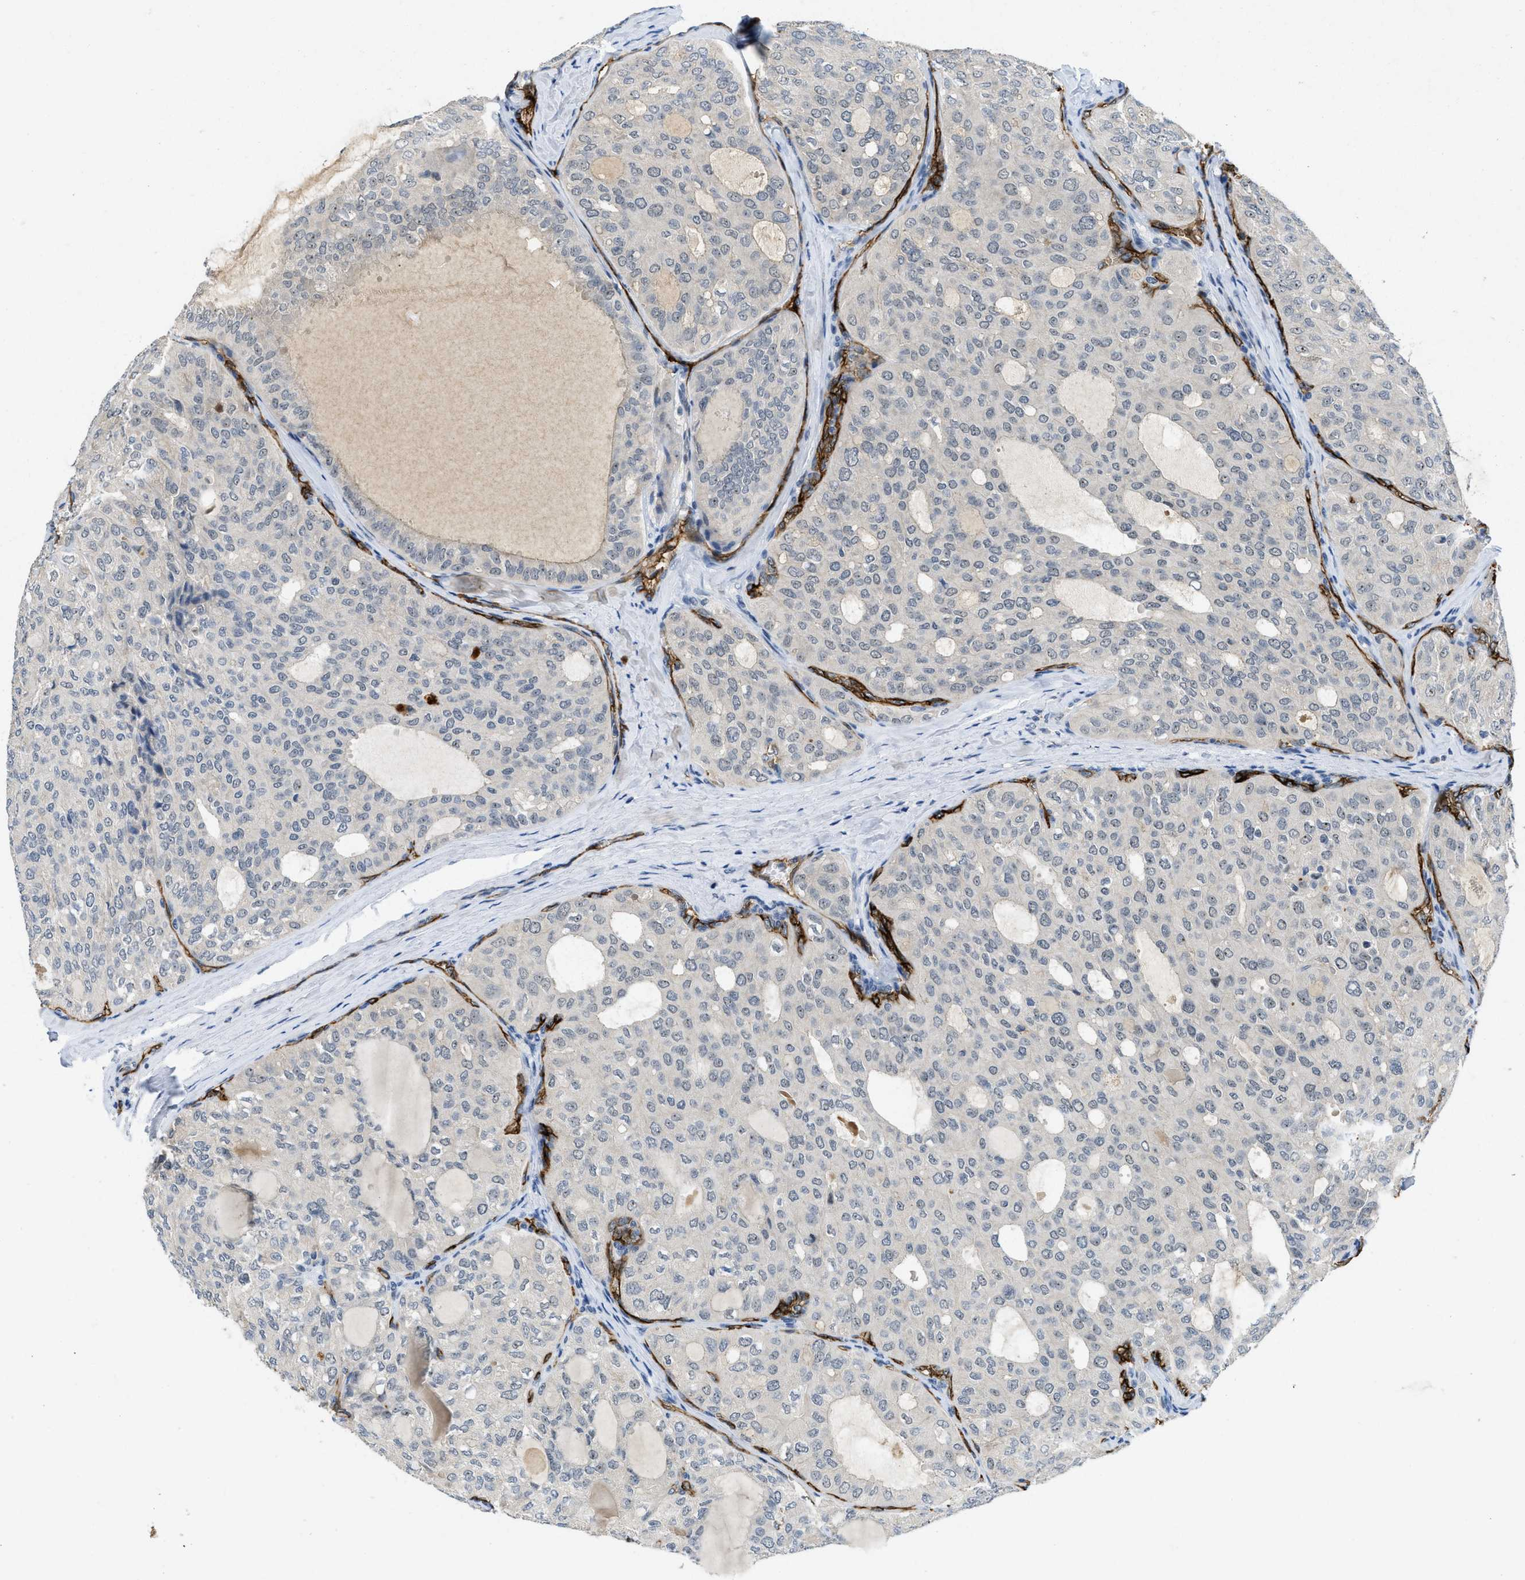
{"staining": {"intensity": "negative", "quantity": "none", "location": "none"}, "tissue": "thyroid cancer", "cell_type": "Tumor cells", "image_type": "cancer", "snomed": [{"axis": "morphology", "description": "Follicular adenoma carcinoma, NOS"}, {"axis": "topography", "description": "Thyroid gland"}], "caption": "An immunohistochemistry (IHC) photomicrograph of thyroid follicular adenoma carcinoma is shown. There is no staining in tumor cells of thyroid follicular adenoma carcinoma. (DAB (3,3'-diaminobenzidine) IHC with hematoxylin counter stain).", "gene": "SLCO2A1", "patient": {"sex": "male", "age": 75}}